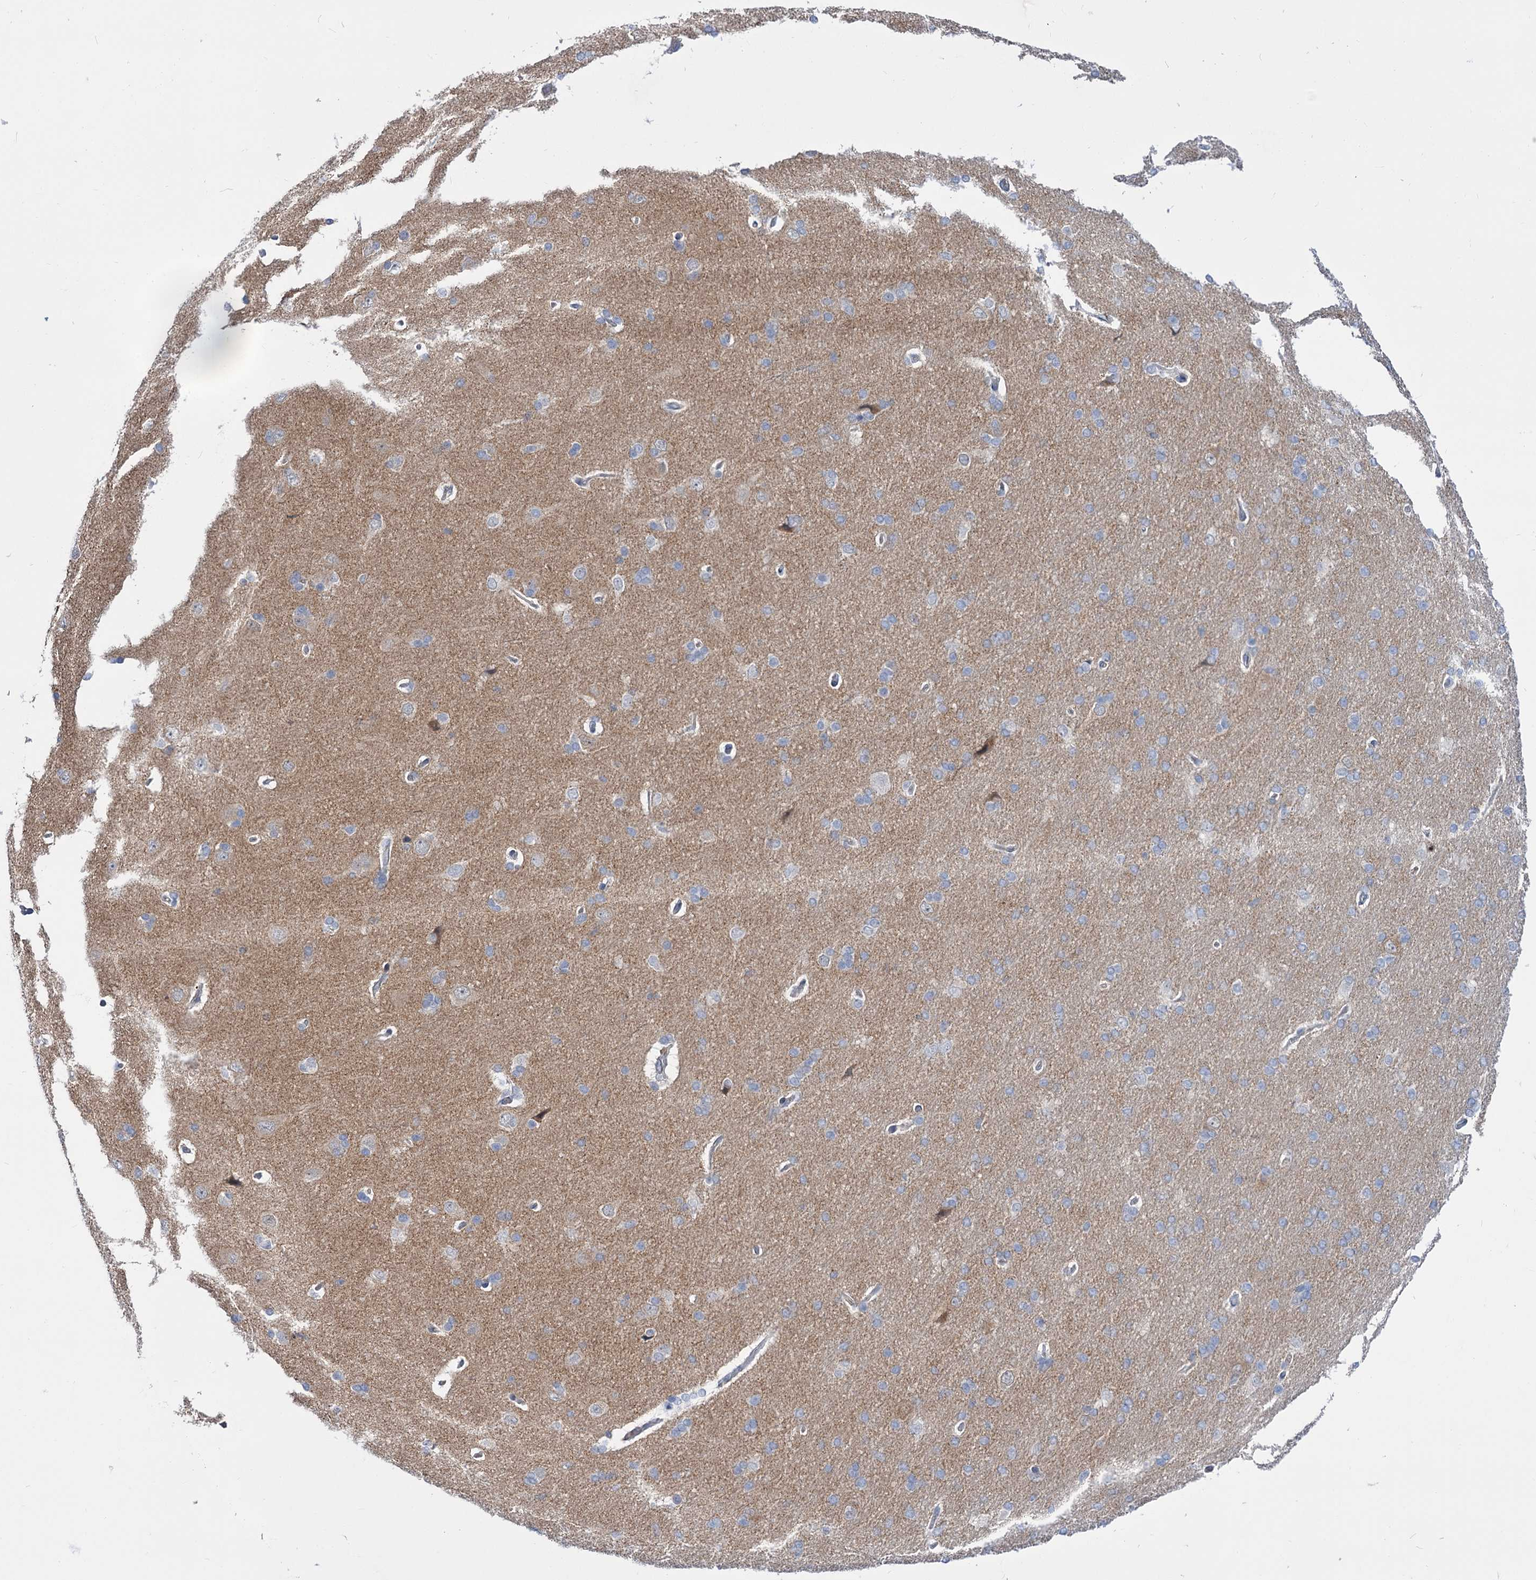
{"staining": {"intensity": "negative", "quantity": "none", "location": "none"}, "tissue": "cerebral cortex", "cell_type": "Endothelial cells", "image_type": "normal", "snomed": [{"axis": "morphology", "description": "Normal tissue, NOS"}, {"axis": "topography", "description": "Cerebral cortex"}], "caption": "Immunohistochemistry of benign human cerebral cortex exhibits no staining in endothelial cells.", "gene": "NEK10", "patient": {"sex": "male", "age": 62}}